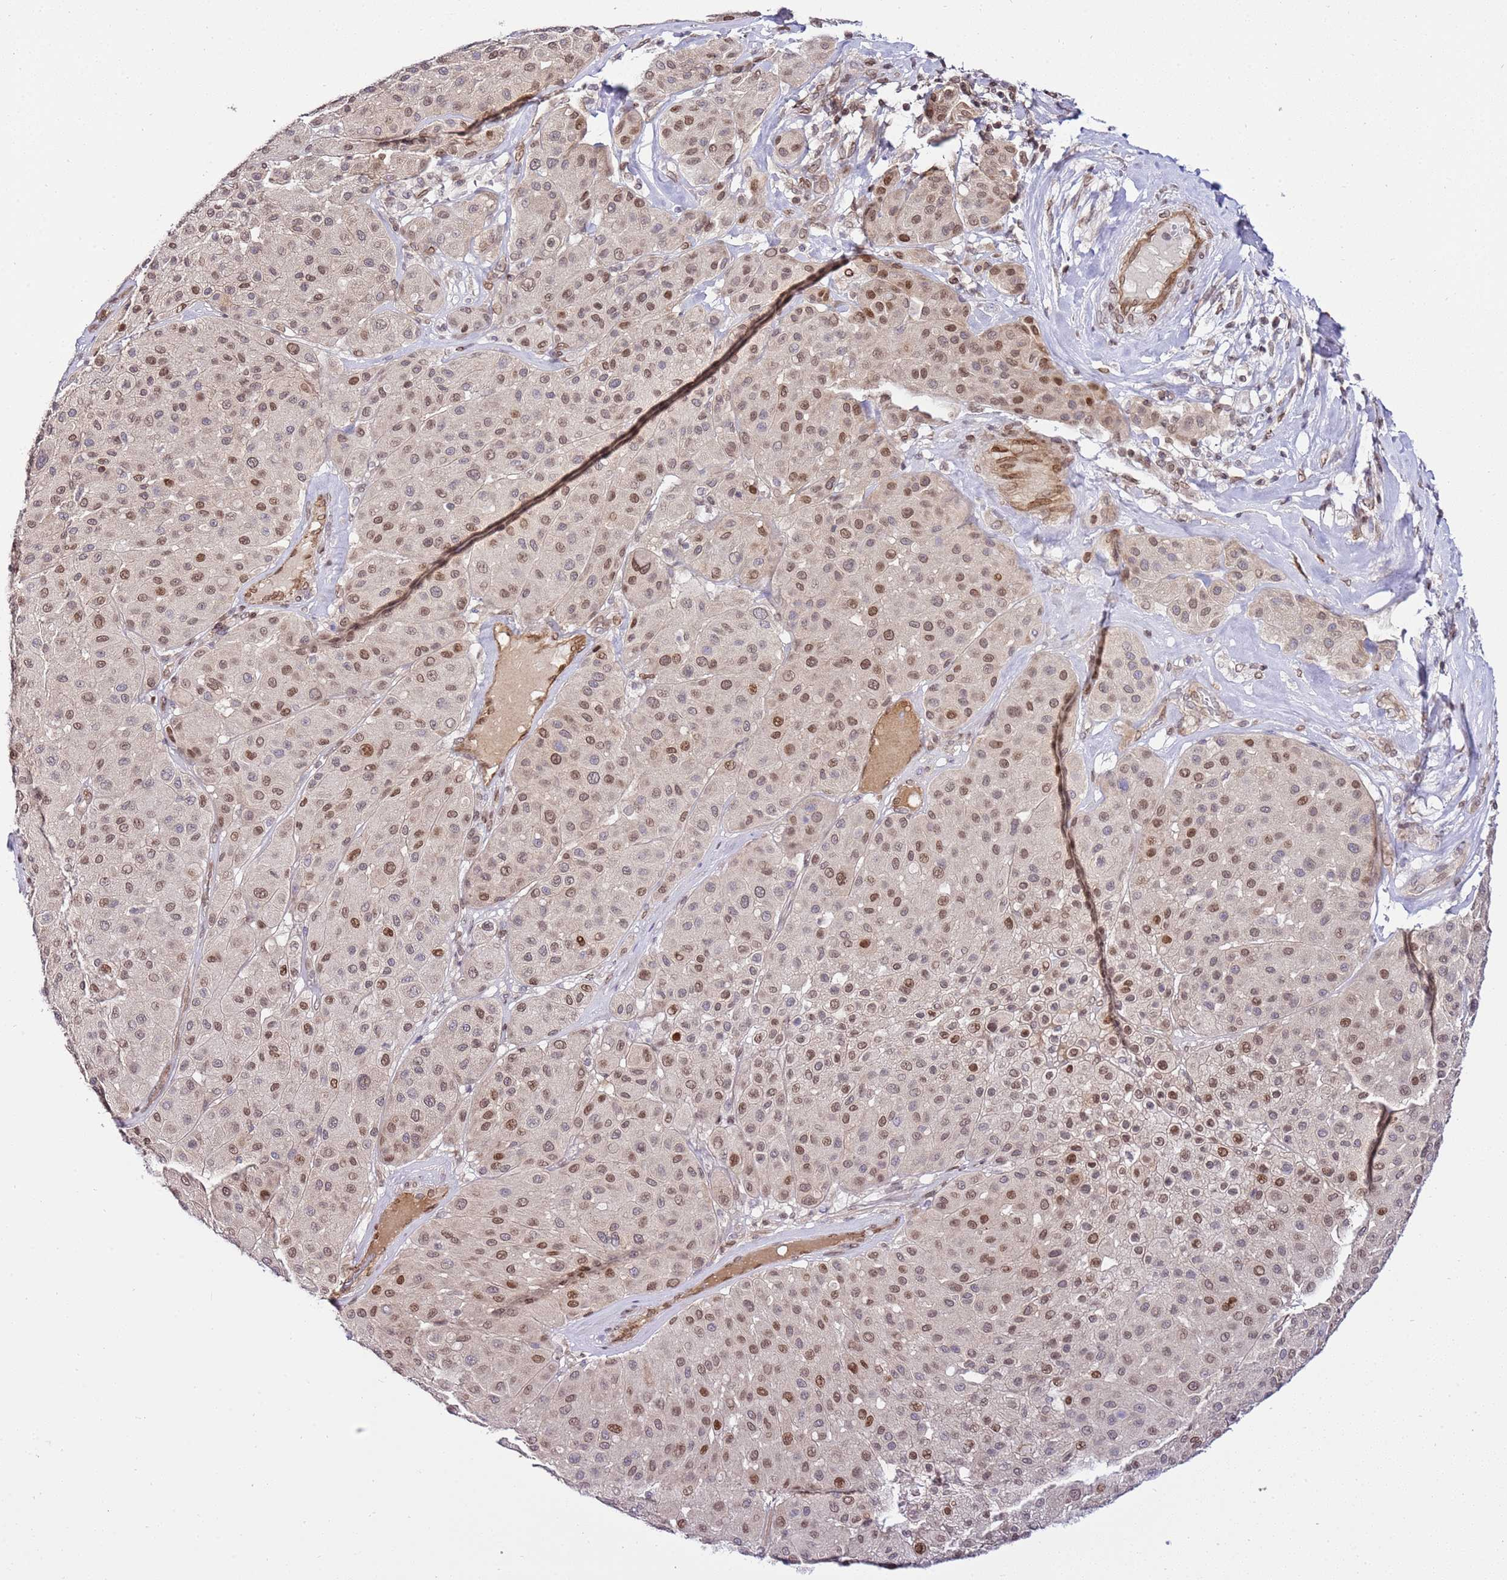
{"staining": {"intensity": "moderate", "quantity": ">75%", "location": "nuclear"}, "tissue": "melanoma", "cell_type": "Tumor cells", "image_type": "cancer", "snomed": [{"axis": "morphology", "description": "Malignant melanoma, Metastatic site"}, {"axis": "topography", "description": "Smooth muscle"}], "caption": "Protein expression analysis of human melanoma reveals moderate nuclear staining in about >75% of tumor cells.", "gene": "TRIM37", "patient": {"sex": "male", "age": 41}}